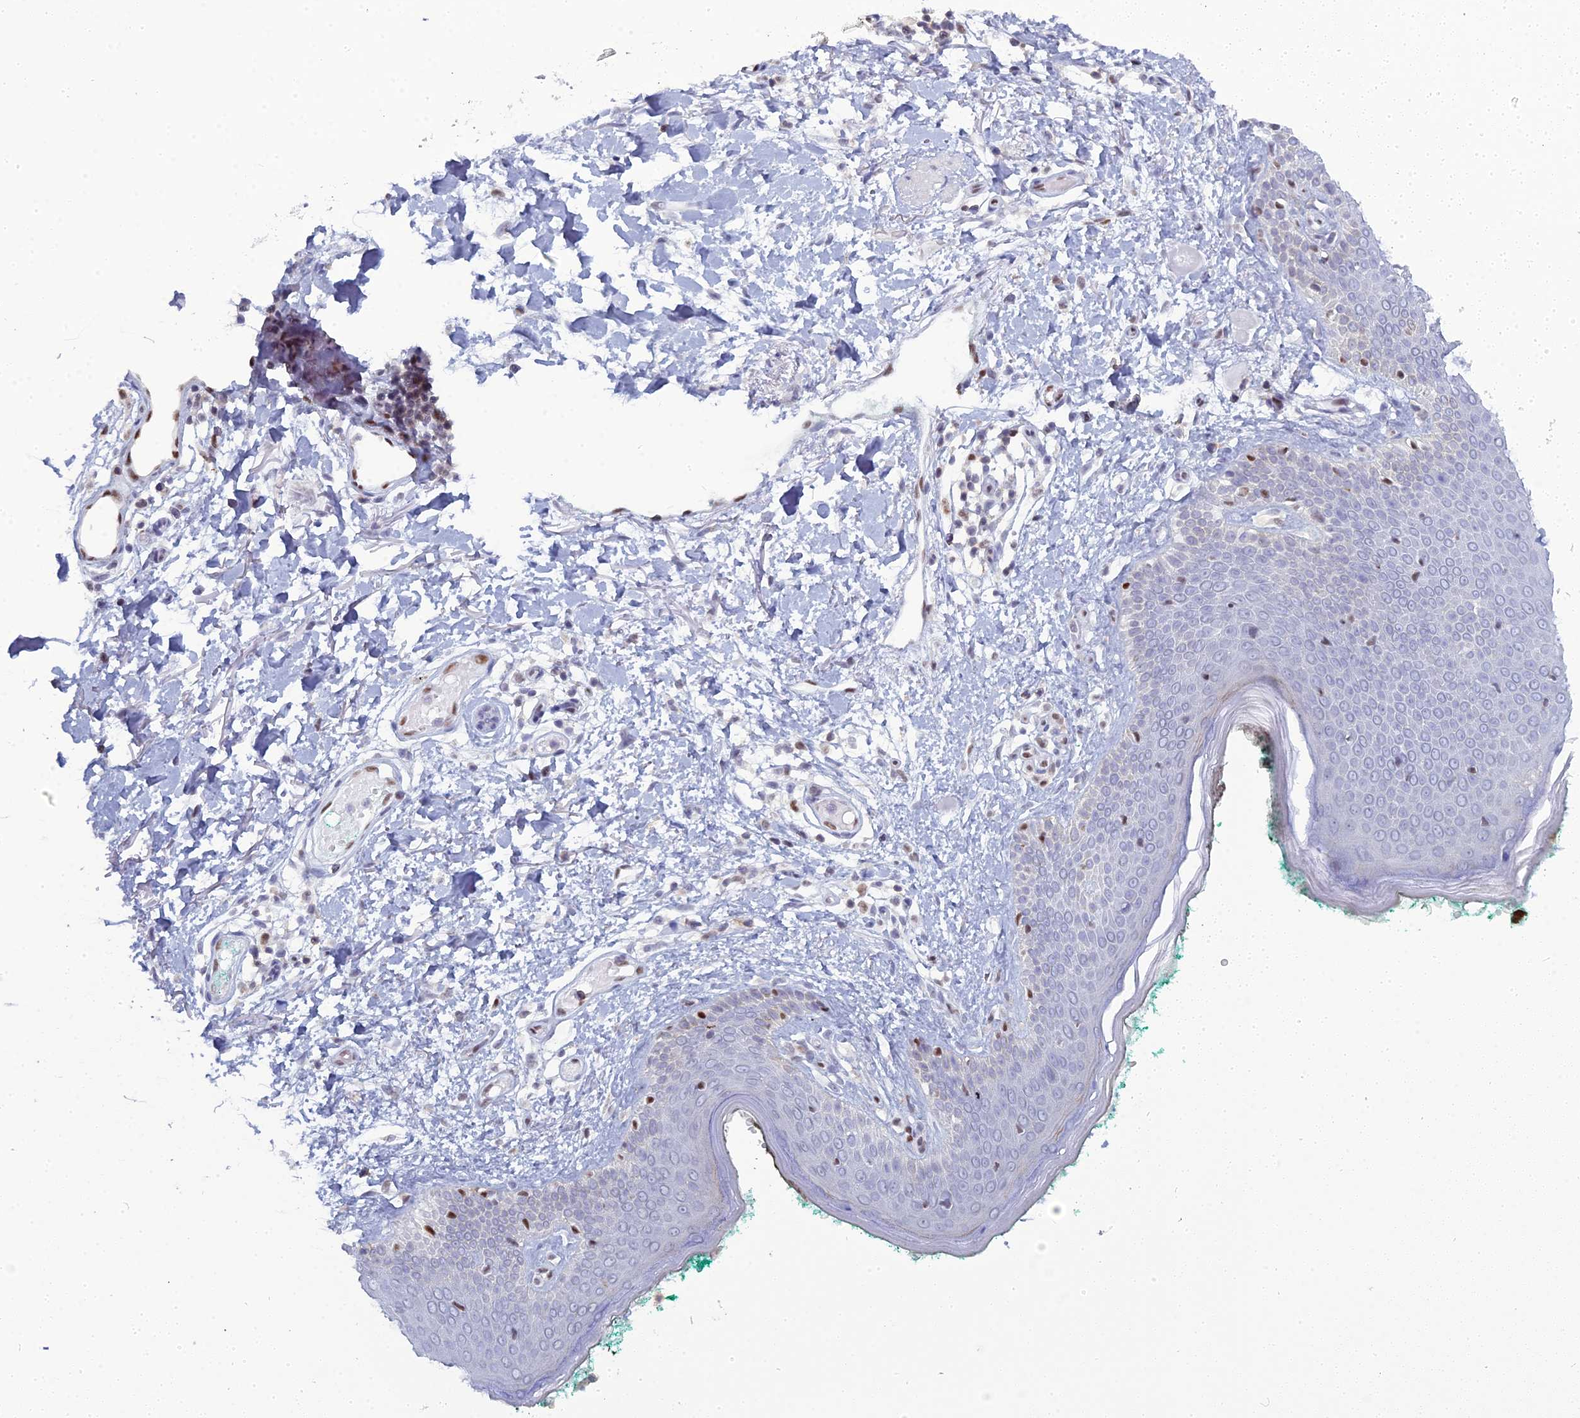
{"staining": {"intensity": "negative", "quantity": "none", "location": "none"}, "tissue": "skin", "cell_type": "Fibroblasts", "image_type": "normal", "snomed": [{"axis": "morphology", "description": "Normal tissue, NOS"}, {"axis": "morphology", "description": "Malignant melanoma, NOS"}, {"axis": "topography", "description": "Skin"}], "caption": "Skin stained for a protein using immunohistochemistry (IHC) displays no staining fibroblasts.", "gene": "NOL4L", "patient": {"sex": "male", "age": 62}}